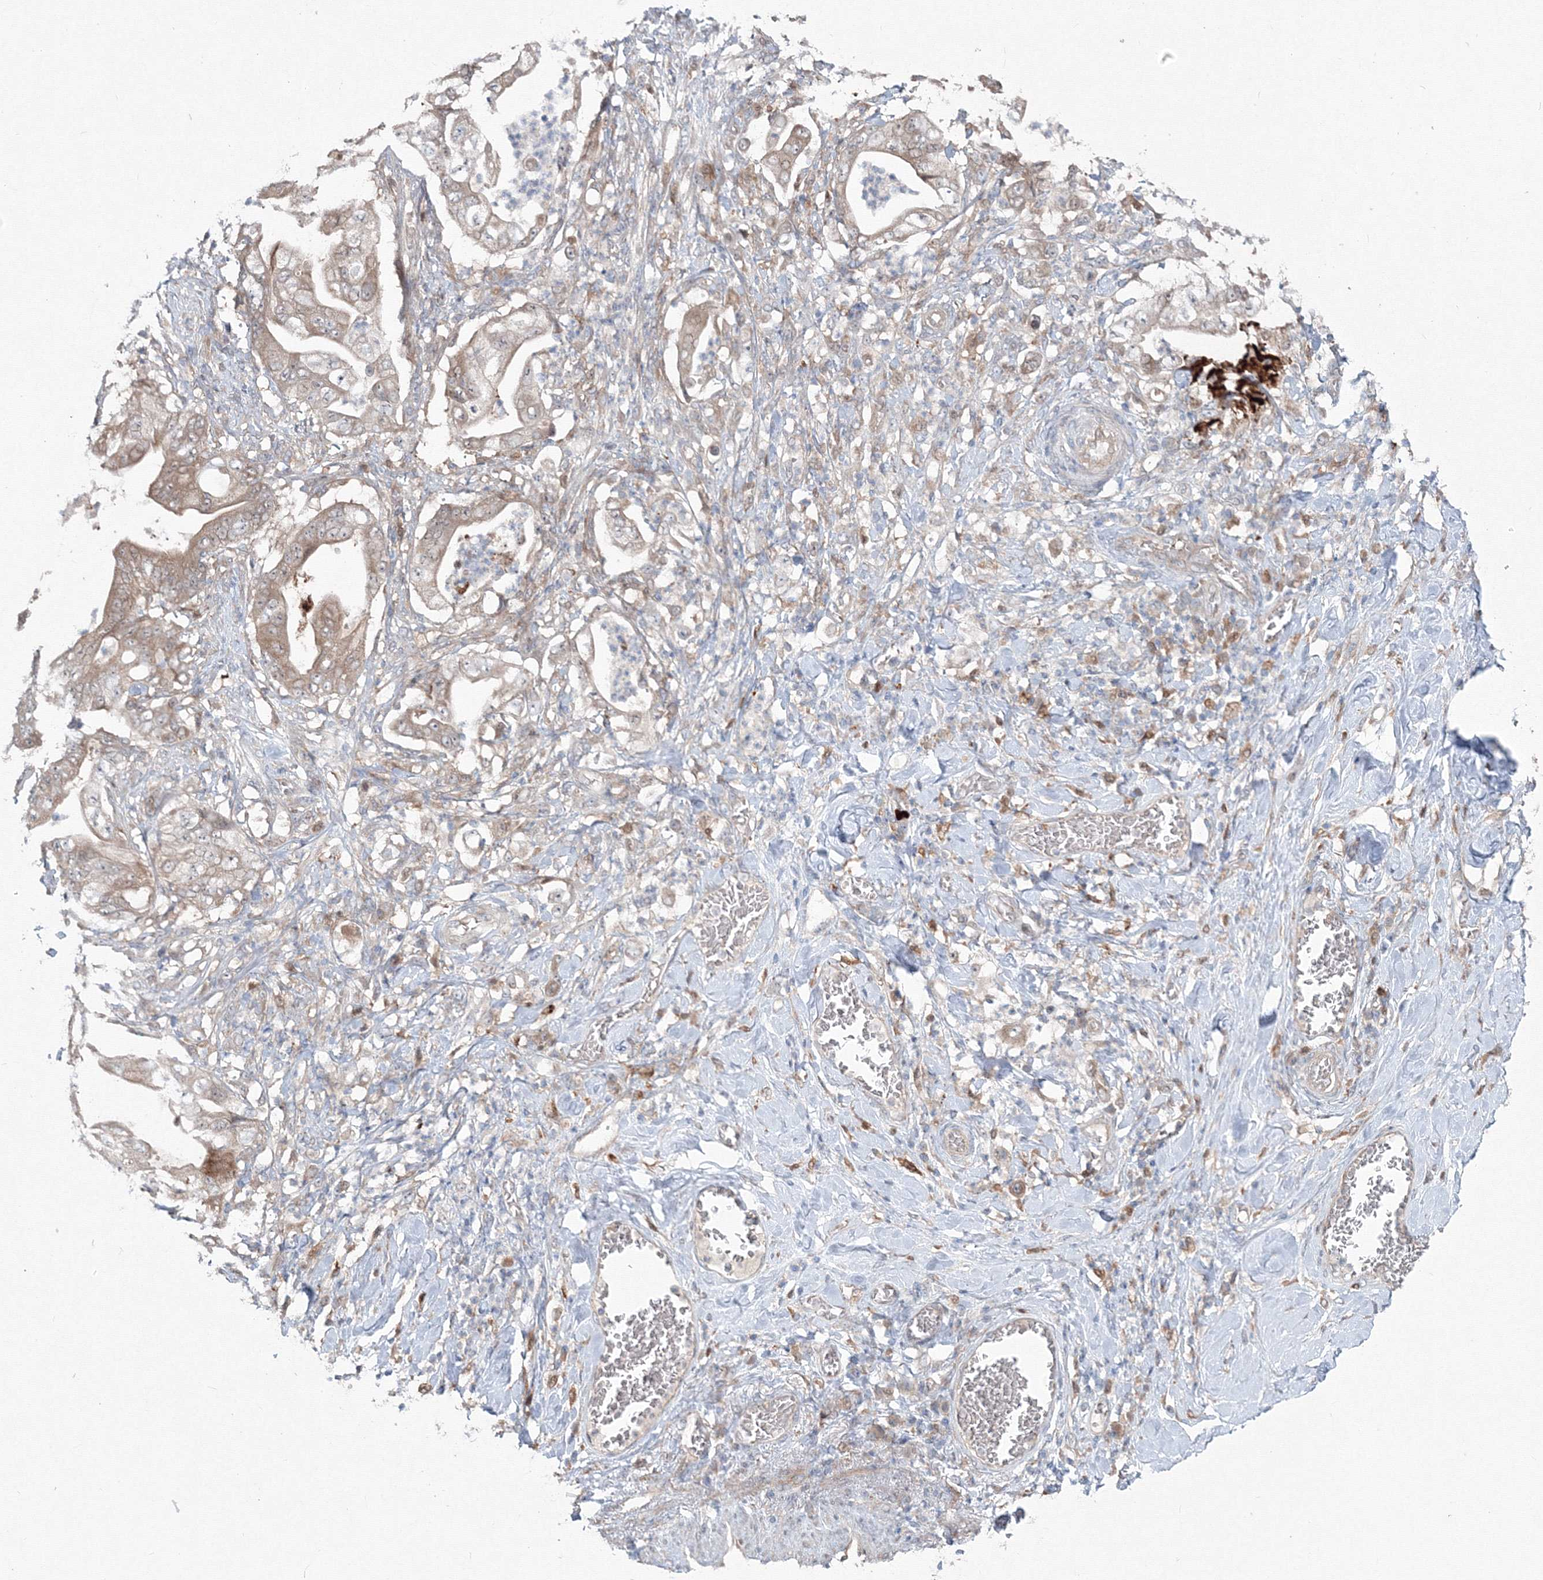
{"staining": {"intensity": "weak", "quantity": ">75%", "location": "cytoplasmic/membranous"}, "tissue": "stomach cancer", "cell_type": "Tumor cells", "image_type": "cancer", "snomed": [{"axis": "morphology", "description": "Adenocarcinoma, NOS"}, {"axis": "topography", "description": "Stomach"}], "caption": "Weak cytoplasmic/membranous expression is identified in about >75% of tumor cells in stomach cancer. (IHC, brightfield microscopy, high magnification).", "gene": "MKRN2", "patient": {"sex": "female", "age": 73}}